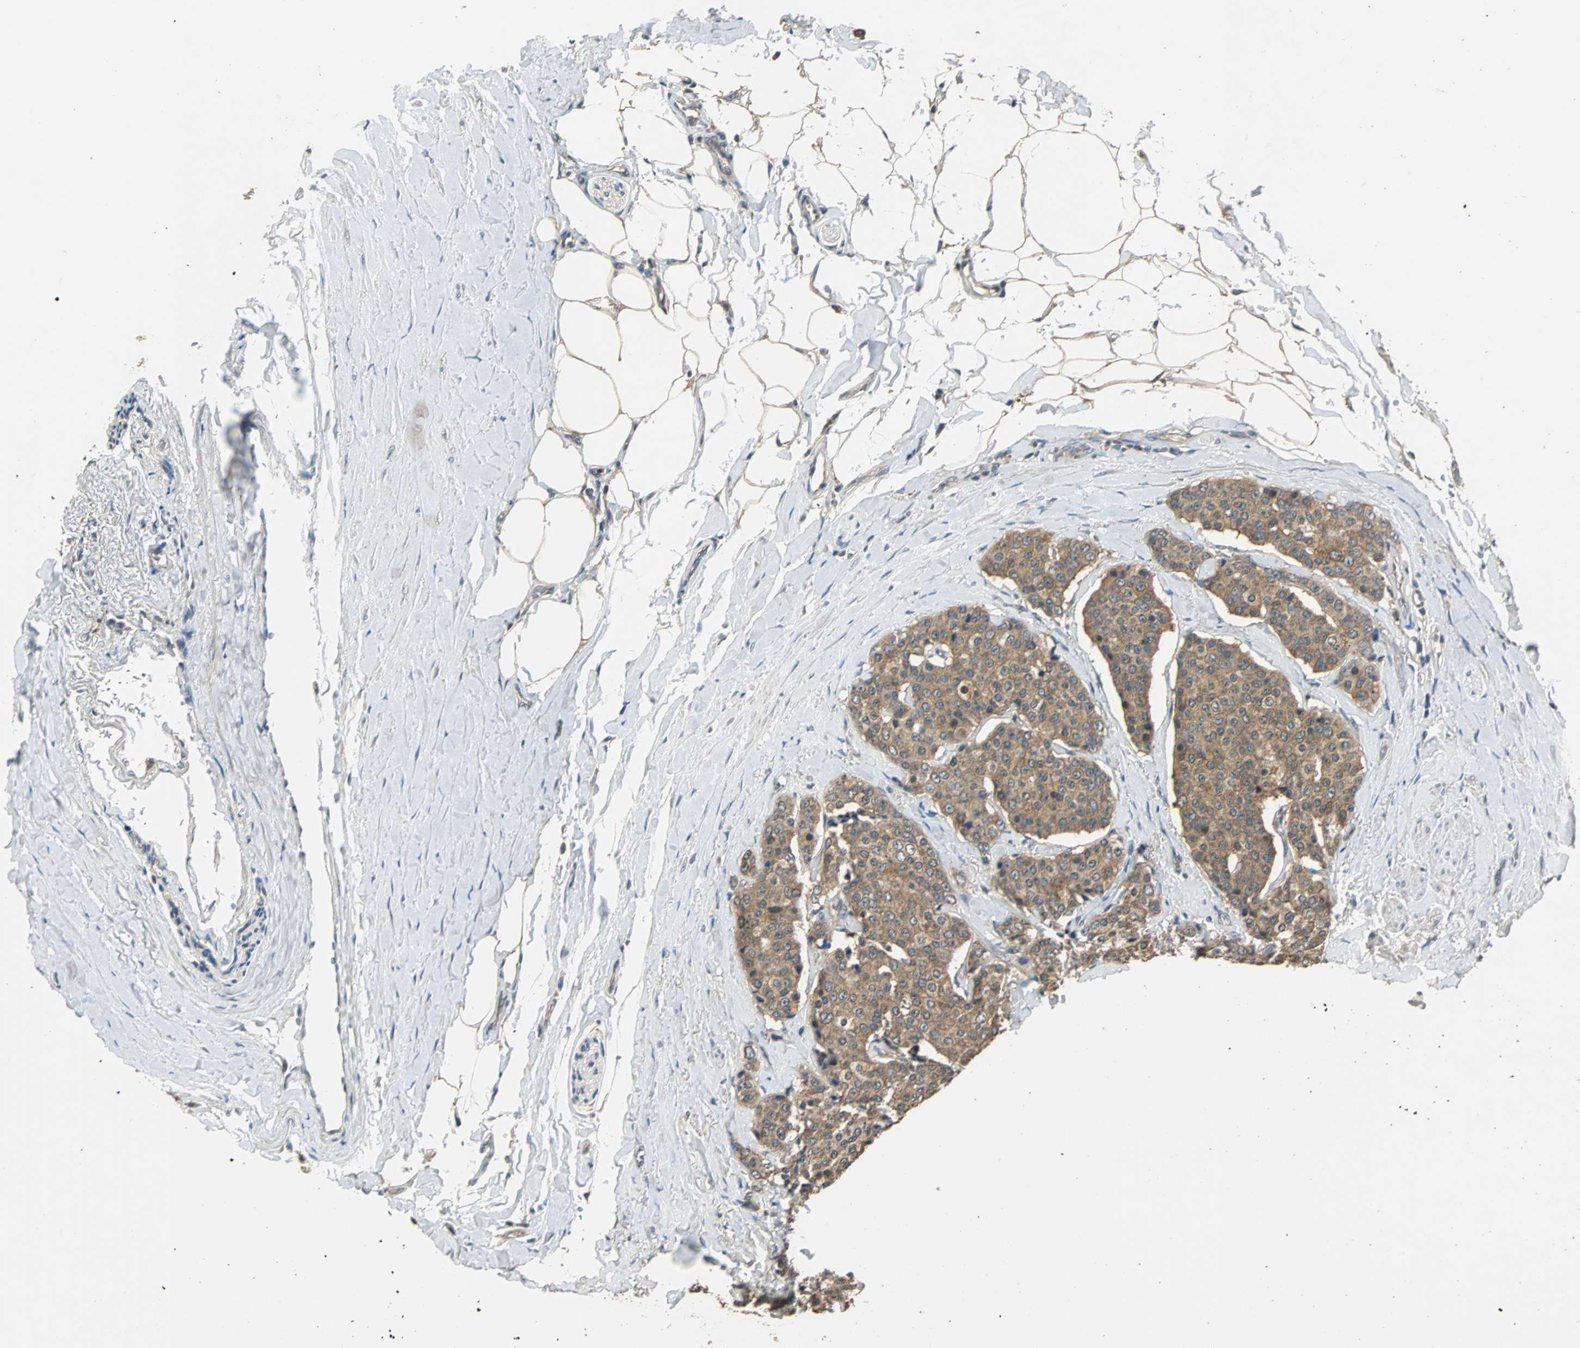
{"staining": {"intensity": "strong", "quantity": ">75%", "location": "cytoplasmic/membranous"}, "tissue": "carcinoid", "cell_type": "Tumor cells", "image_type": "cancer", "snomed": [{"axis": "morphology", "description": "Carcinoid, malignant, NOS"}, {"axis": "topography", "description": "Colon"}], "caption": "This micrograph reveals immunohistochemistry staining of human malignant carcinoid, with high strong cytoplasmic/membranous staining in approximately >75% of tumor cells.", "gene": "ABHD2", "patient": {"sex": "female", "age": 61}}